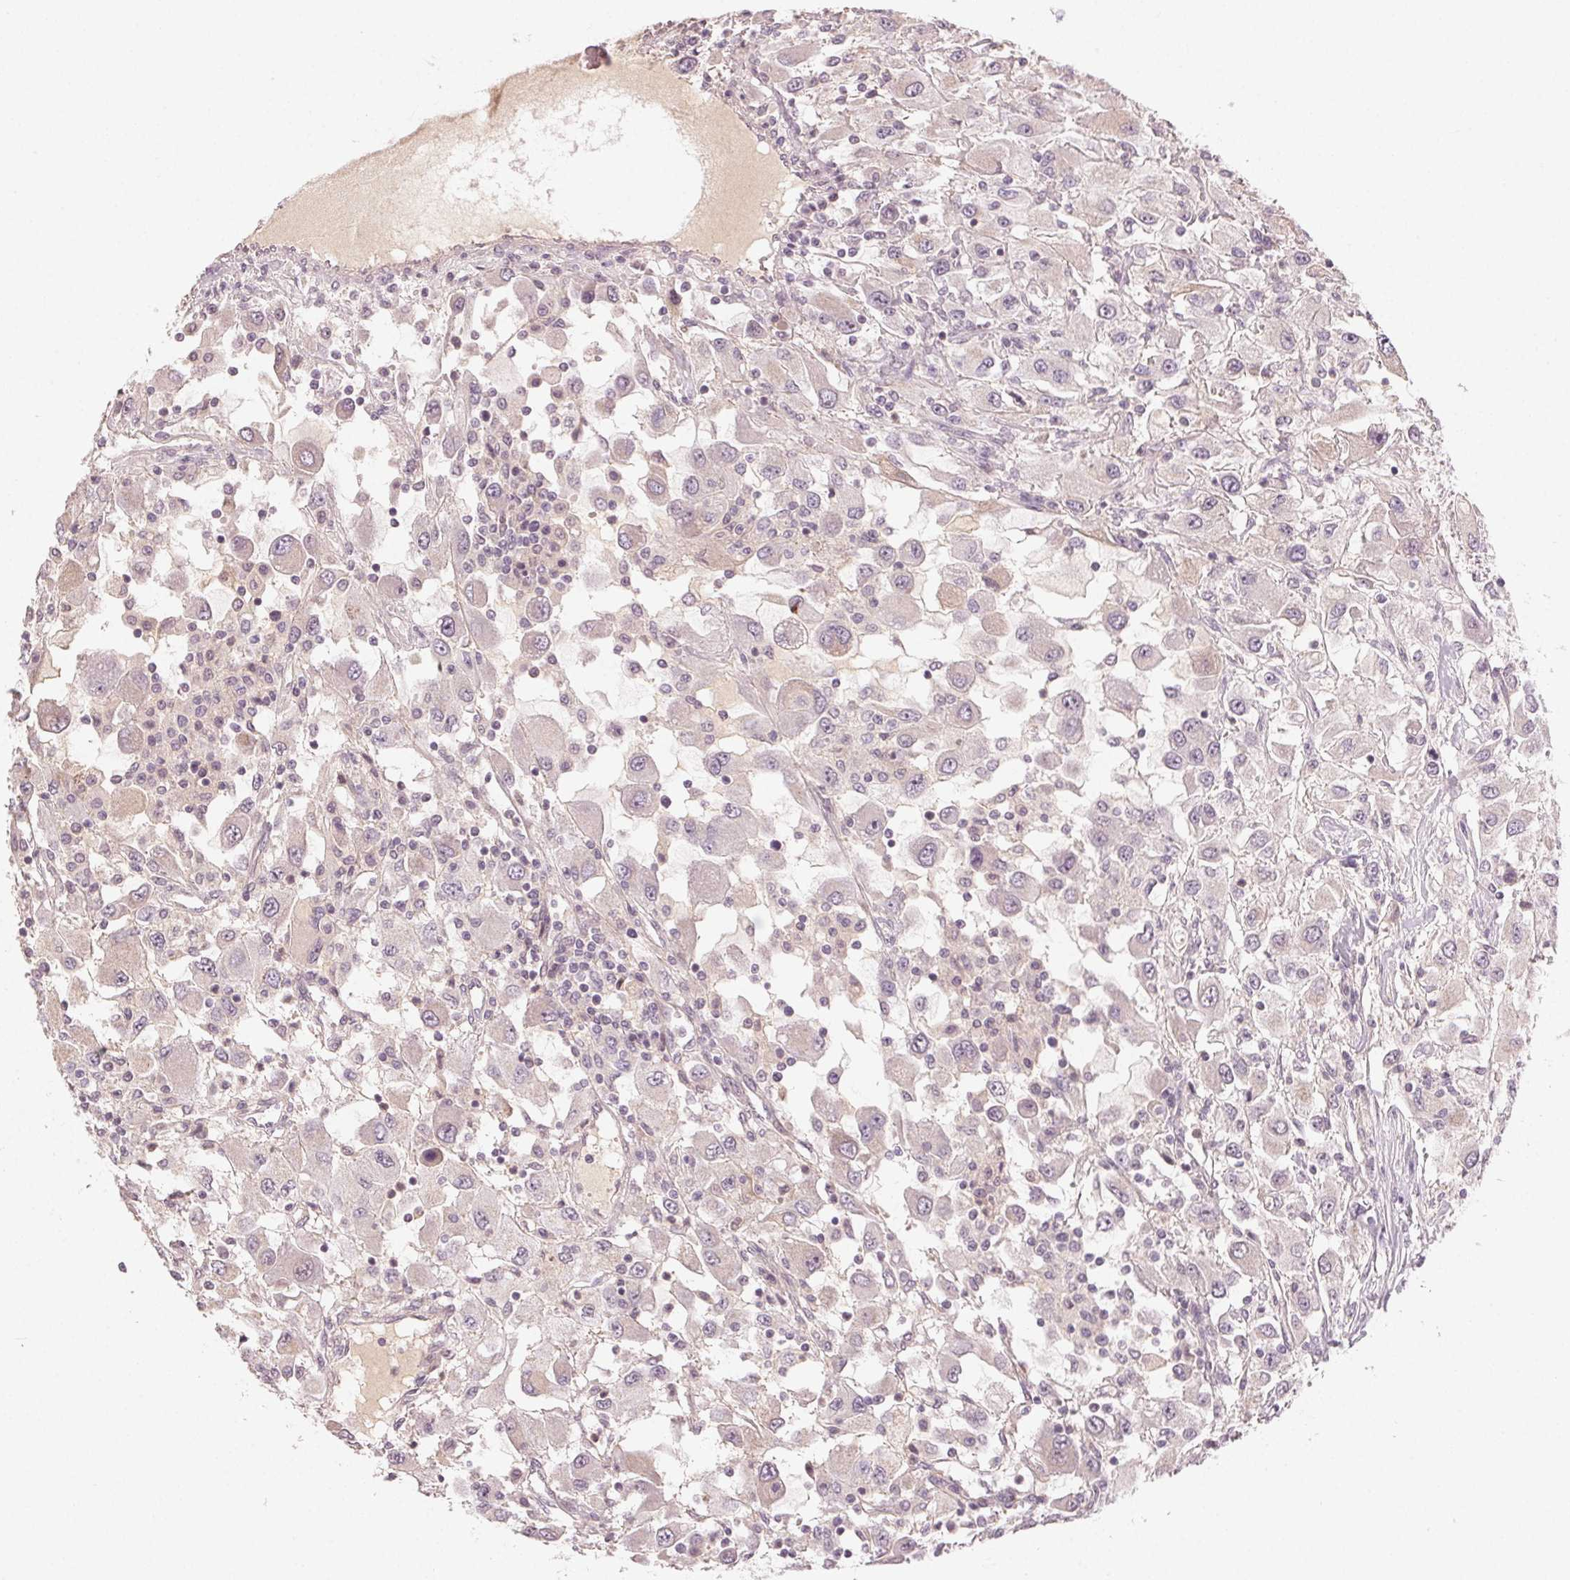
{"staining": {"intensity": "negative", "quantity": "none", "location": "none"}, "tissue": "renal cancer", "cell_type": "Tumor cells", "image_type": "cancer", "snomed": [{"axis": "morphology", "description": "Adenocarcinoma, NOS"}, {"axis": "topography", "description": "Kidney"}], "caption": "This is an IHC histopathology image of human renal adenocarcinoma. There is no positivity in tumor cells.", "gene": "TUB", "patient": {"sex": "female", "age": 67}}